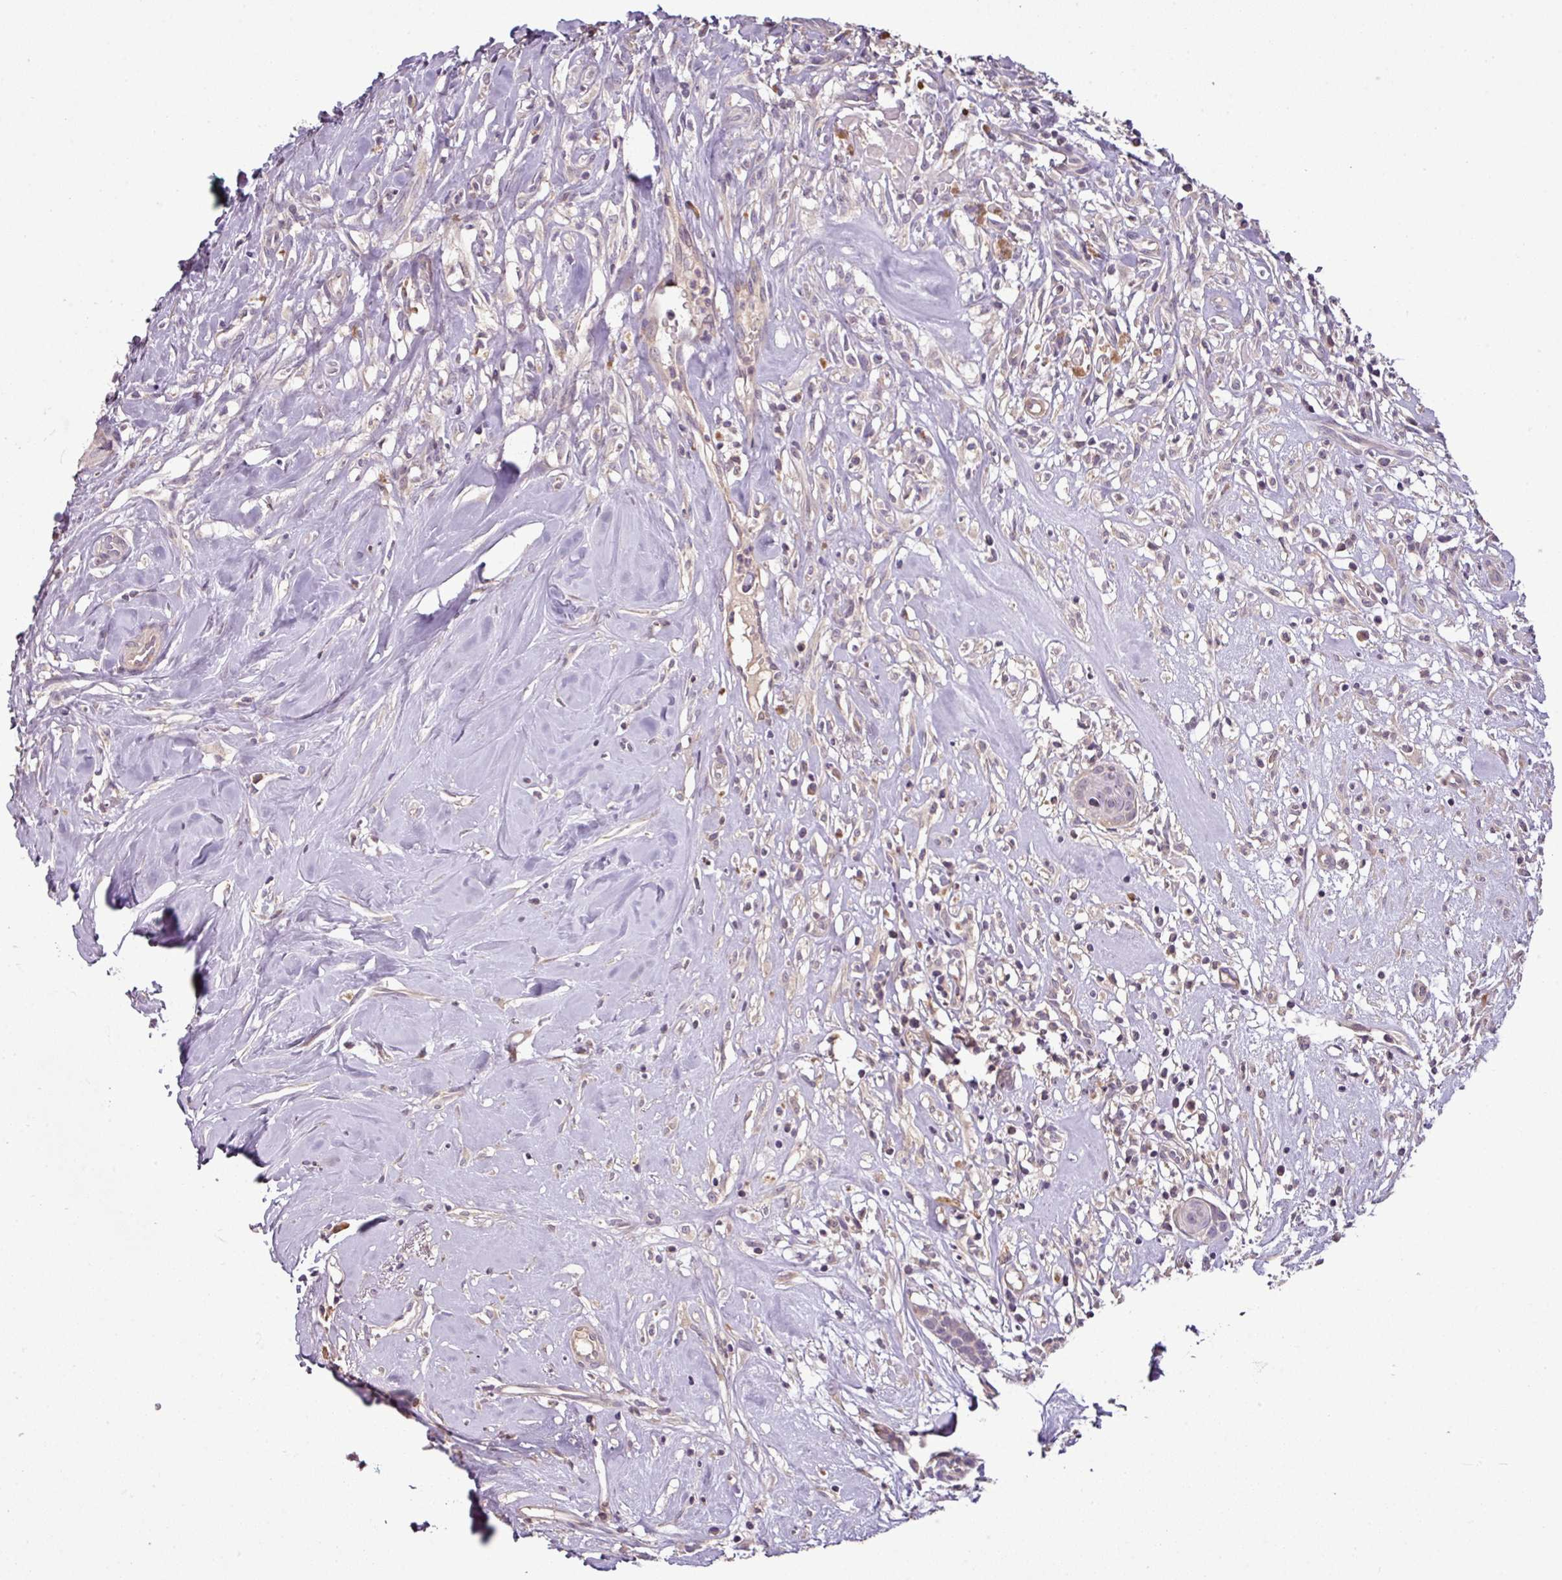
{"staining": {"intensity": "weak", "quantity": "<25%", "location": "nuclear"}, "tissue": "head and neck cancer", "cell_type": "Tumor cells", "image_type": "cancer", "snomed": [{"axis": "morphology", "description": "Adenocarcinoma, NOS"}, {"axis": "topography", "description": "Subcutis"}, {"axis": "topography", "description": "Head-Neck"}], "caption": "The image exhibits no staining of tumor cells in adenocarcinoma (head and neck). (DAB IHC with hematoxylin counter stain).", "gene": "SPCS3", "patient": {"sex": "female", "age": 73}}